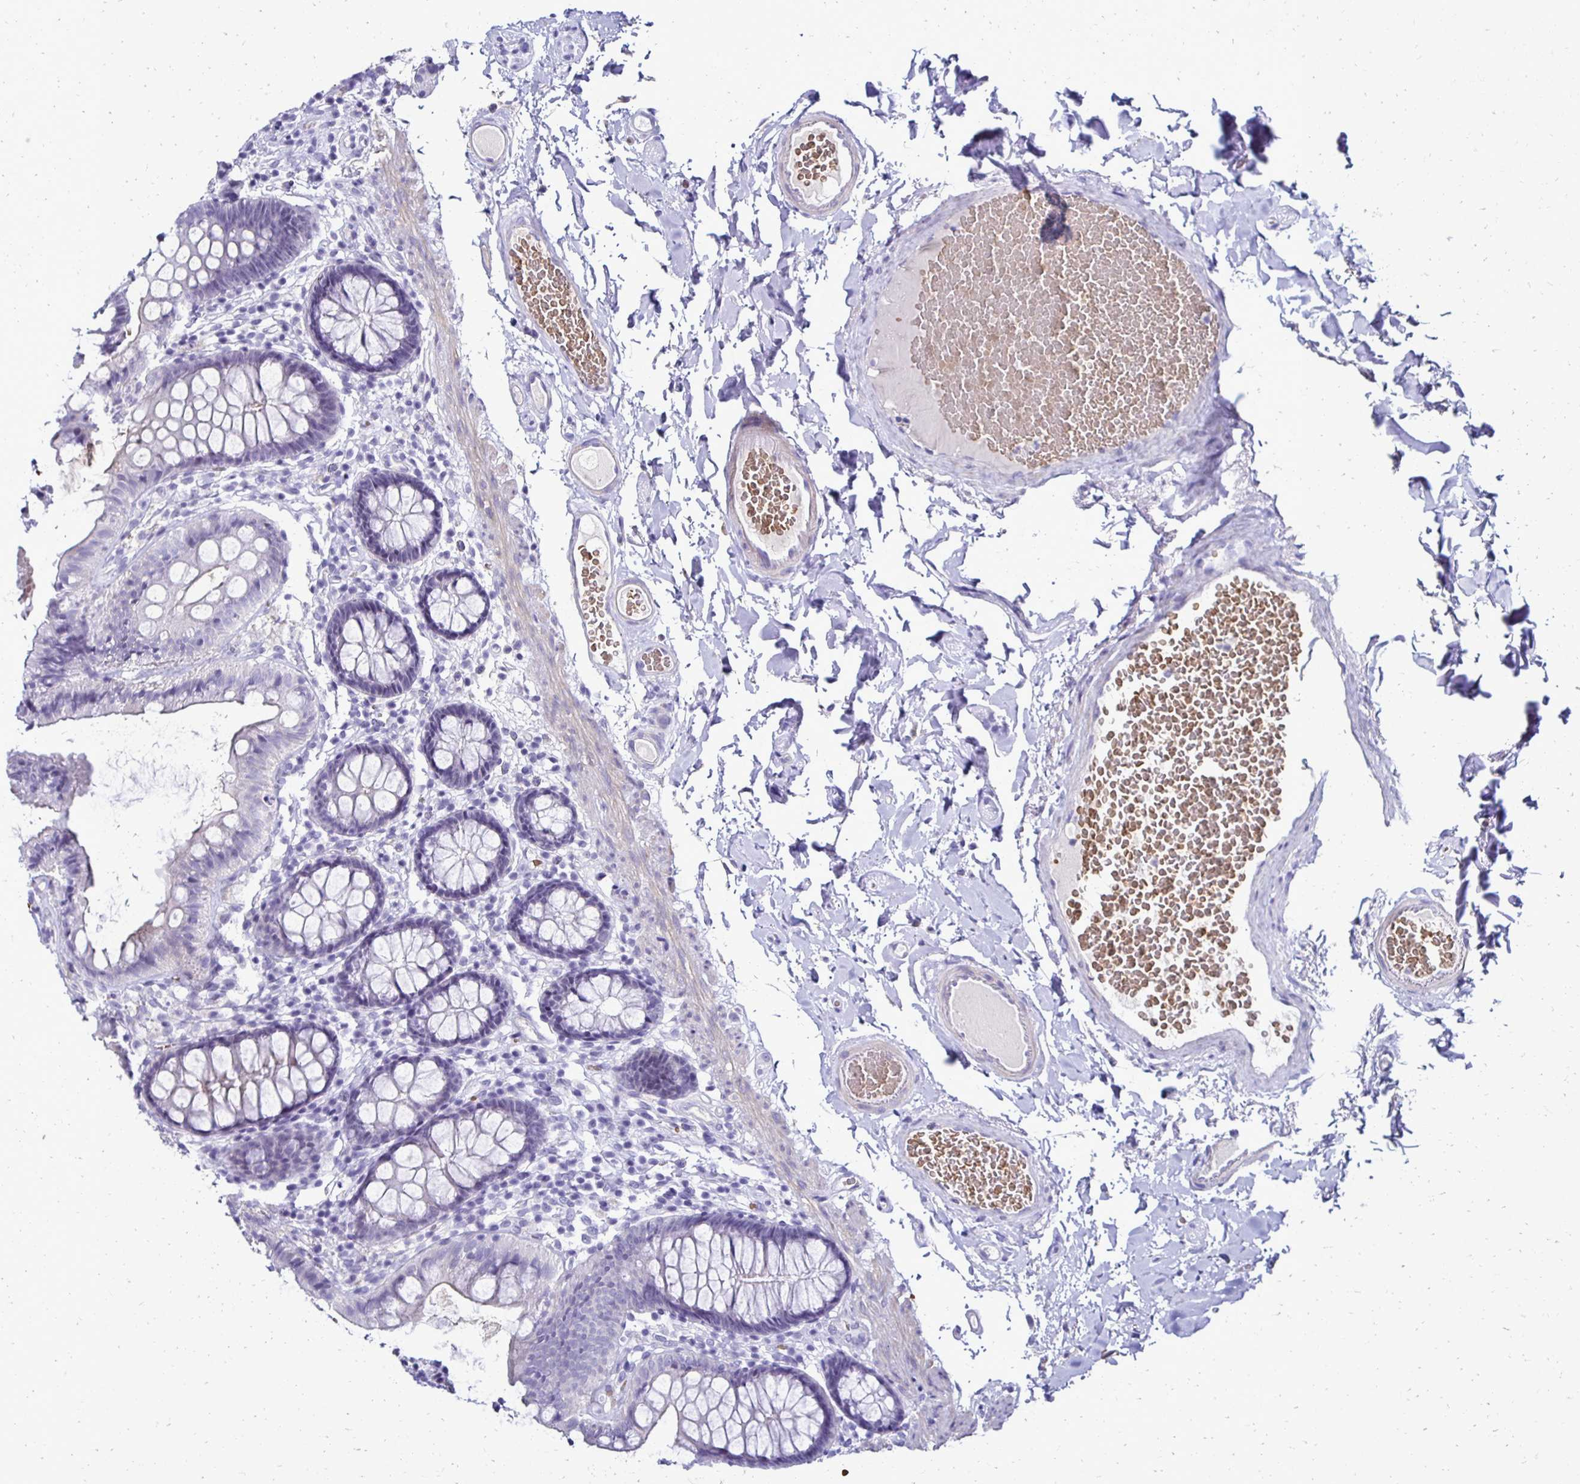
{"staining": {"intensity": "negative", "quantity": "none", "location": "none"}, "tissue": "colon", "cell_type": "Endothelial cells", "image_type": "normal", "snomed": [{"axis": "morphology", "description": "Normal tissue, NOS"}, {"axis": "topography", "description": "Colon"}], "caption": "Colon was stained to show a protein in brown. There is no significant expression in endothelial cells. Nuclei are stained in blue.", "gene": "RHBDL3", "patient": {"sex": "male", "age": 84}}